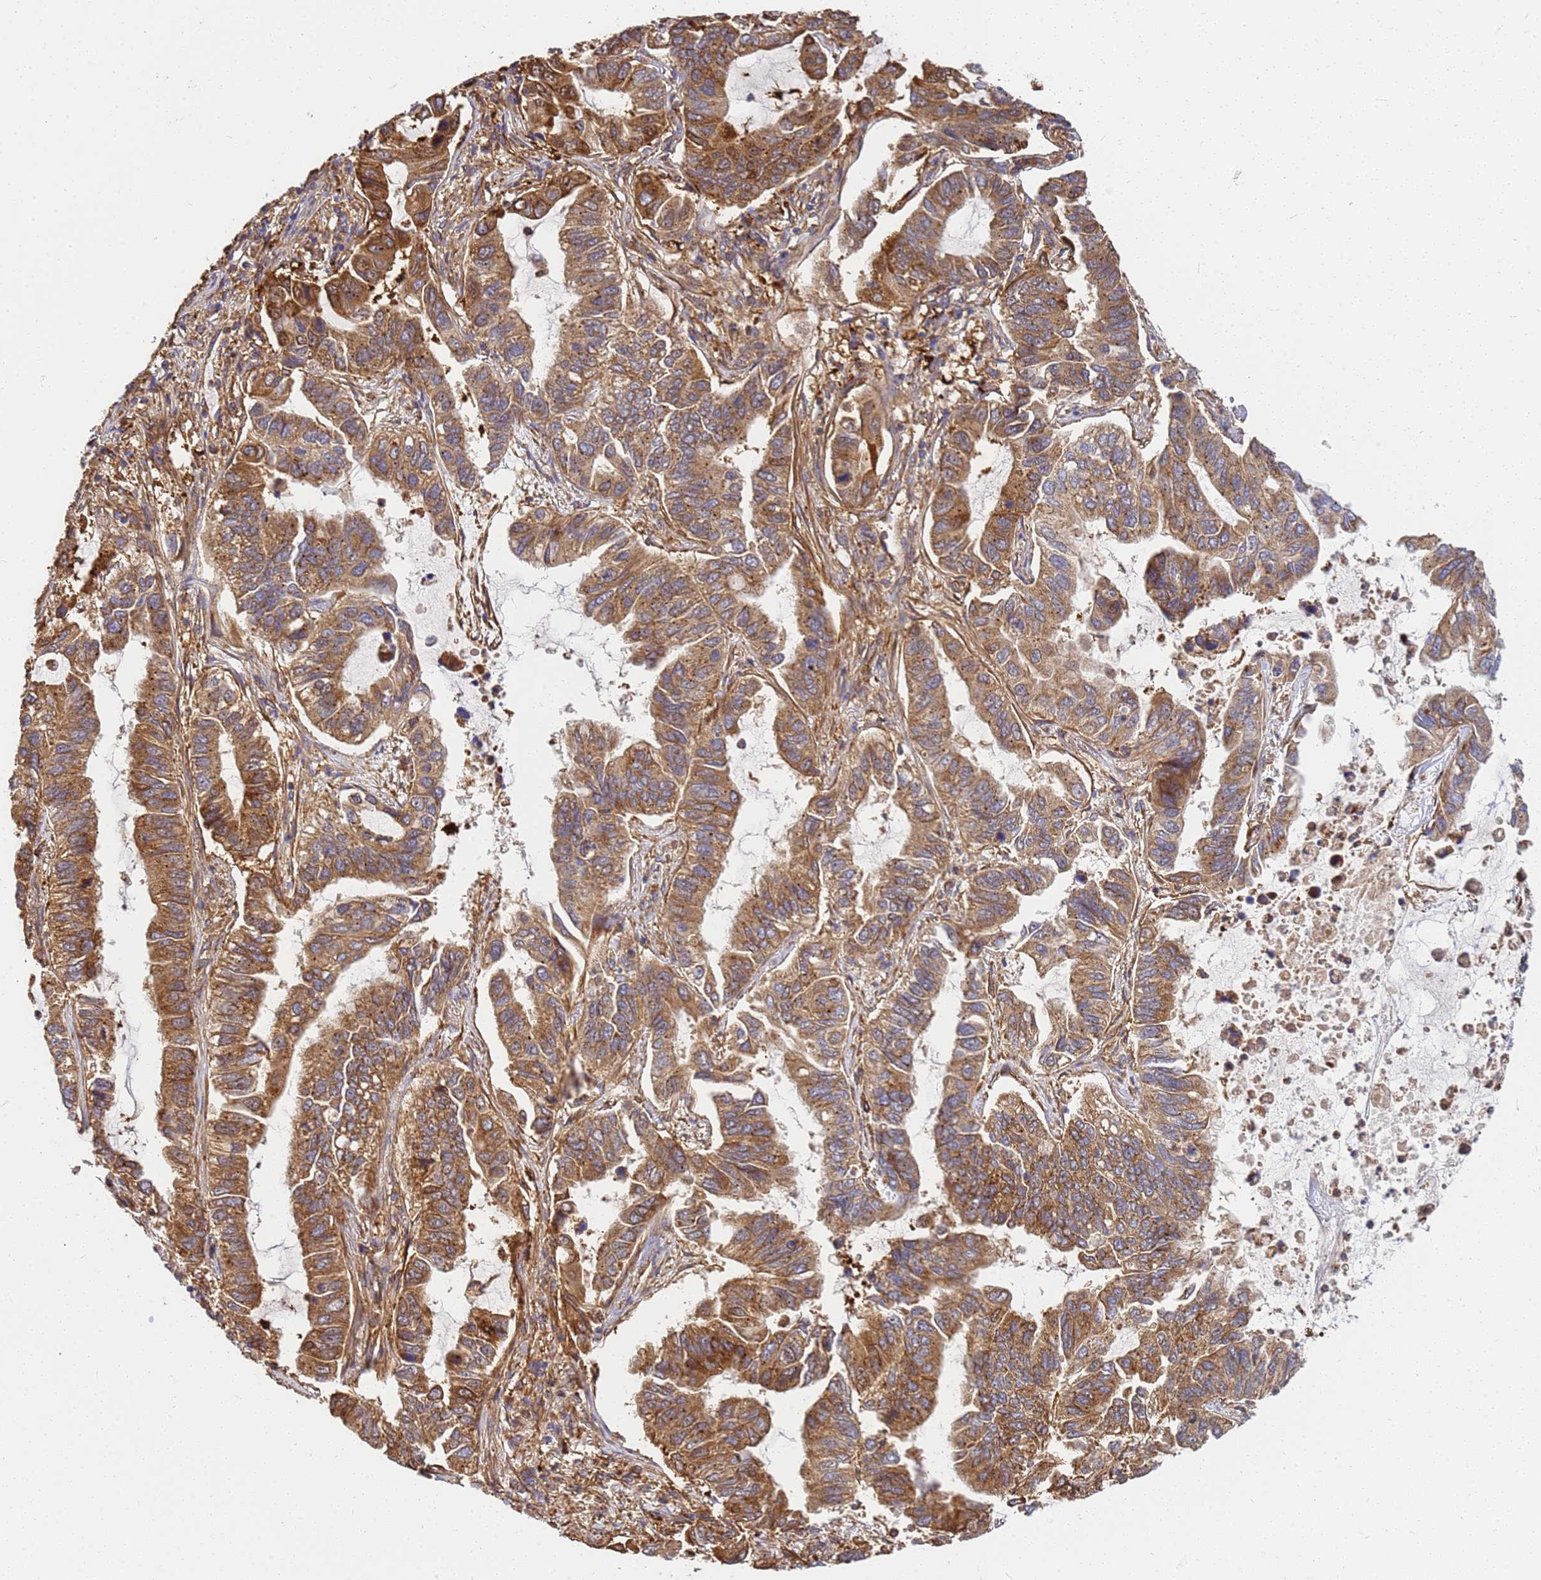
{"staining": {"intensity": "strong", "quantity": ">75%", "location": "cytoplasmic/membranous"}, "tissue": "lung cancer", "cell_type": "Tumor cells", "image_type": "cancer", "snomed": [{"axis": "morphology", "description": "Adenocarcinoma, NOS"}, {"axis": "topography", "description": "Lung"}], "caption": "High-power microscopy captured an IHC photomicrograph of adenocarcinoma (lung), revealing strong cytoplasmic/membranous positivity in approximately >75% of tumor cells. Ihc stains the protein in brown and the nuclei are stained blue.", "gene": "C2CD5", "patient": {"sex": "male", "age": 64}}